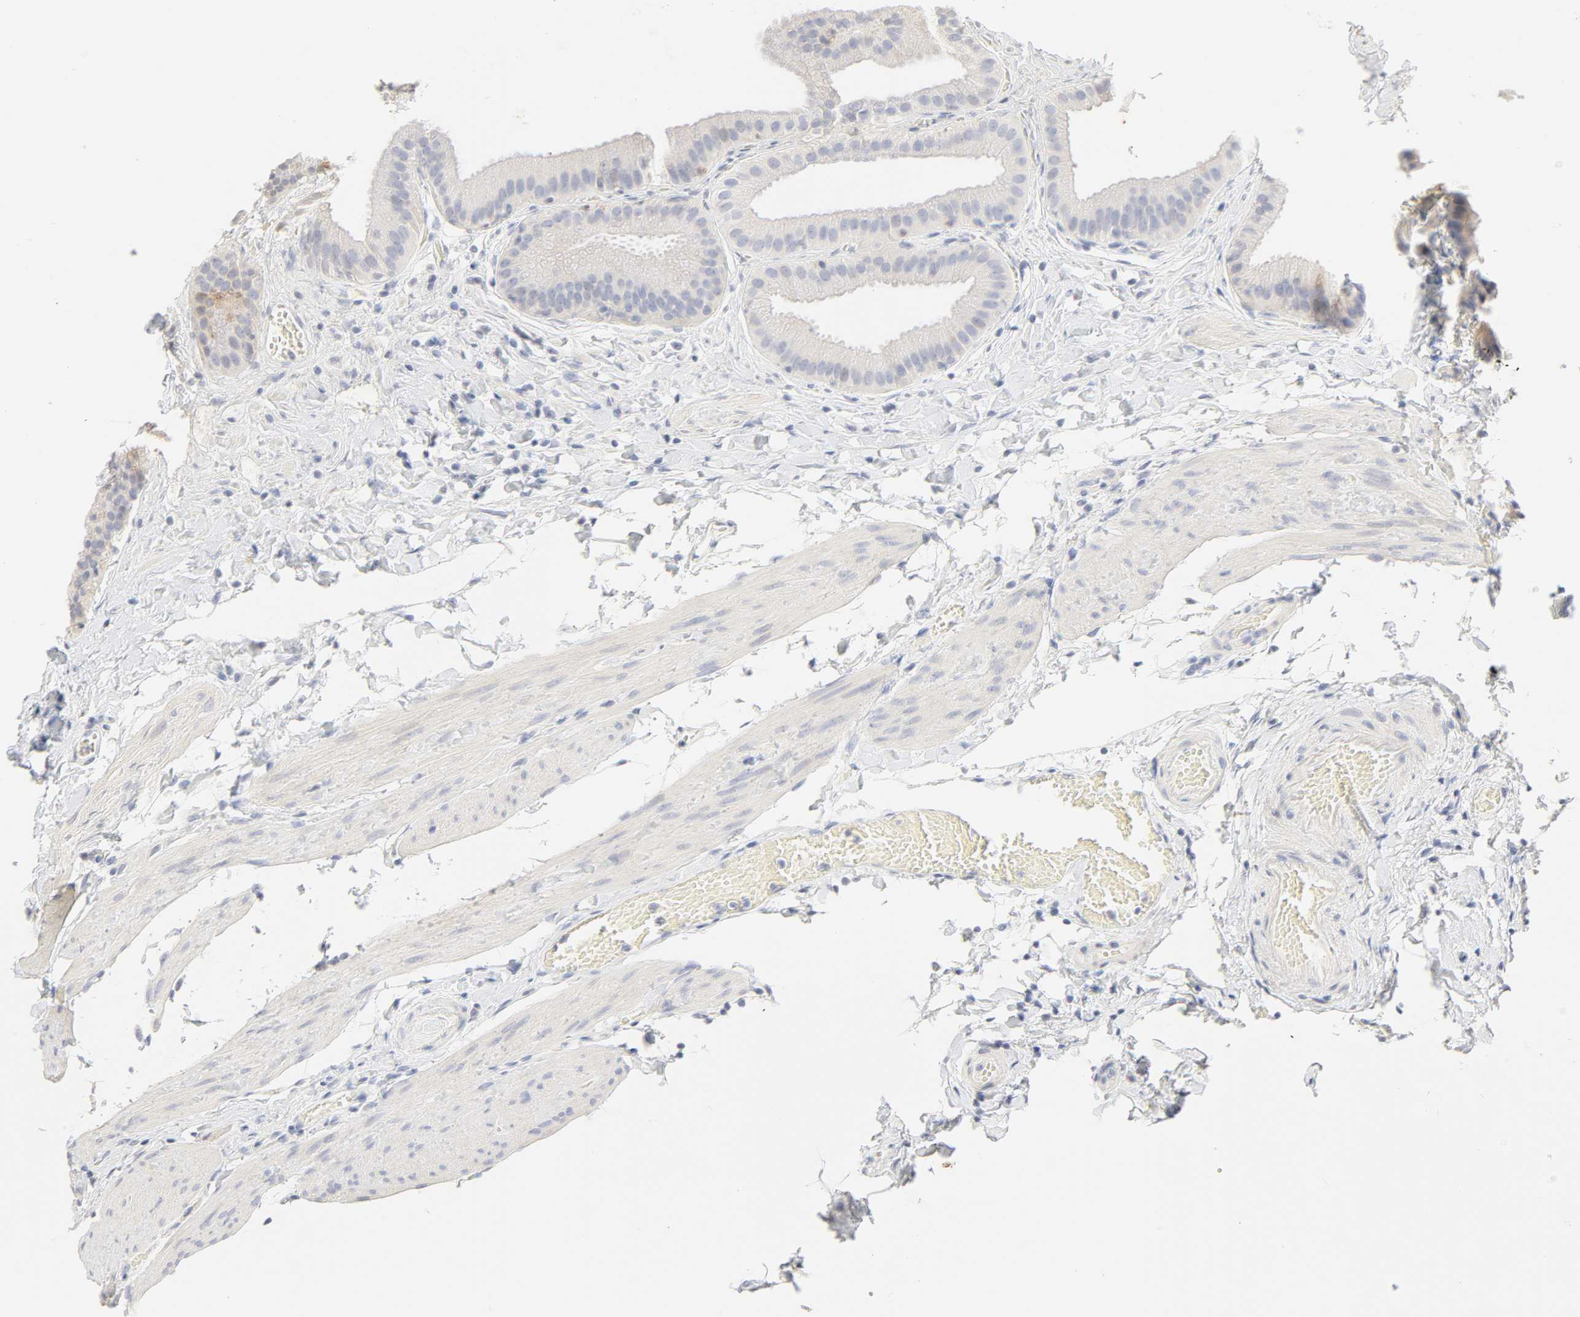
{"staining": {"intensity": "moderate", "quantity": ">75%", "location": "cytoplasmic/membranous"}, "tissue": "gallbladder", "cell_type": "Glandular cells", "image_type": "normal", "snomed": [{"axis": "morphology", "description": "Normal tissue, NOS"}, {"axis": "topography", "description": "Gallbladder"}], "caption": "Immunohistochemistry (IHC) (DAB (3,3'-diaminobenzidine)) staining of benign gallbladder demonstrates moderate cytoplasmic/membranous protein staining in about >75% of glandular cells.", "gene": "FCGBP", "patient": {"sex": "female", "age": 63}}